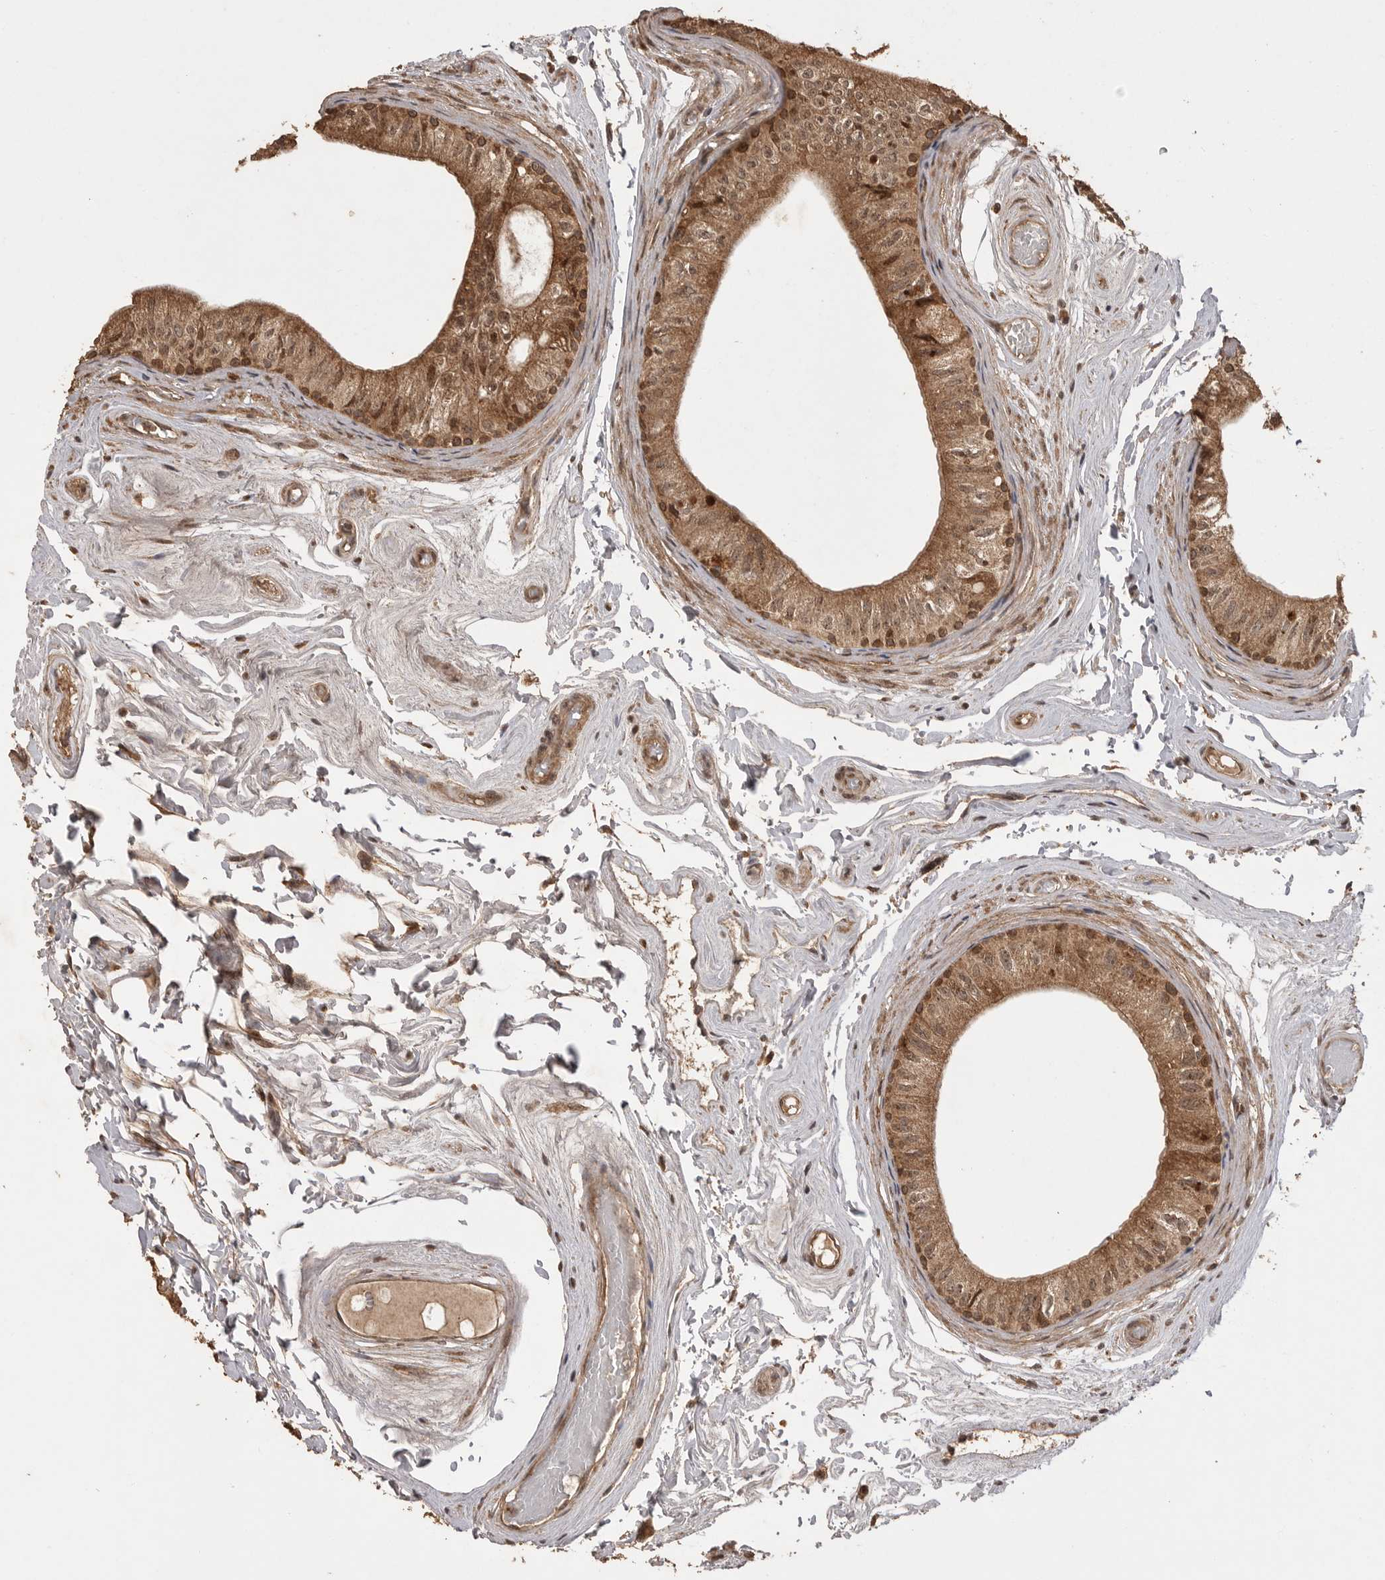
{"staining": {"intensity": "strong", "quantity": ">75%", "location": "cytoplasmic/membranous"}, "tissue": "epididymis", "cell_type": "Glandular cells", "image_type": "normal", "snomed": [{"axis": "morphology", "description": "Normal tissue, NOS"}, {"axis": "topography", "description": "Epididymis"}], "caption": "High-magnification brightfield microscopy of unremarkable epididymis stained with DAB (brown) and counterstained with hematoxylin (blue). glandular cells exhibit strong cytoplasmic/membranous expression is identified in approximately>75% of cells.", "gene": "BOC", "patient": {"sex": "male", "age": 79}}